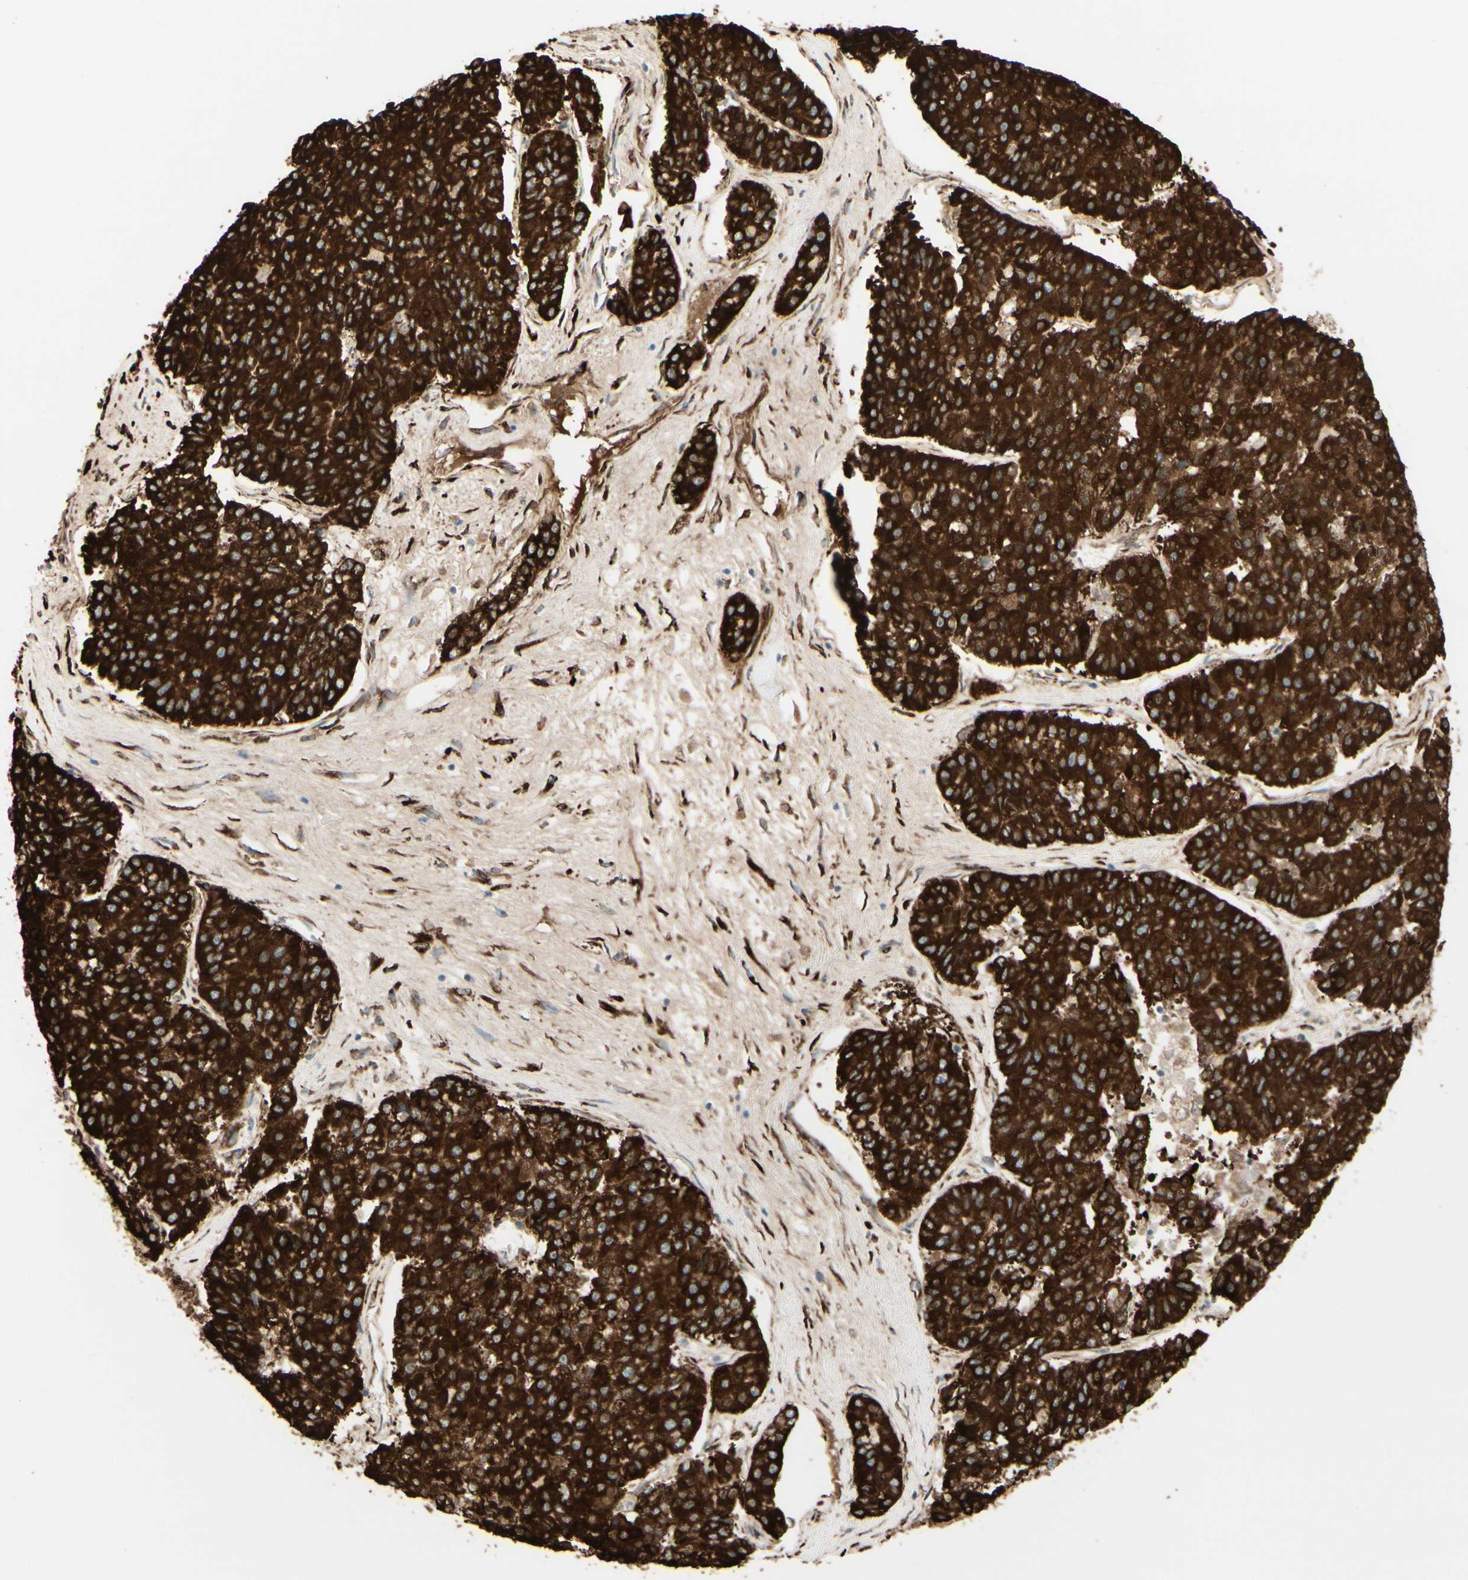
{"staining": {"intensity": "strong", "quantity": ">75%", "location": "cytoplasmic/membranous"}, "tissue": "pancreatic cancer", "cell_type": "Tumor cells", "image_type": "cancer", "snomed": [{"axis": "morphology", "description": "Adenocarcinoma, NOS"}, {"axis": "topography", "description": "Pancreas"}], "caption": "Human pancreatic adenocarcinoma stained for a protein (brown) reveals strong cytoplasmic/membranous positive staining in about >75% of tumor cells.", "gene": "RRBP1", "patient": {"sex": "male", "age": 50}}